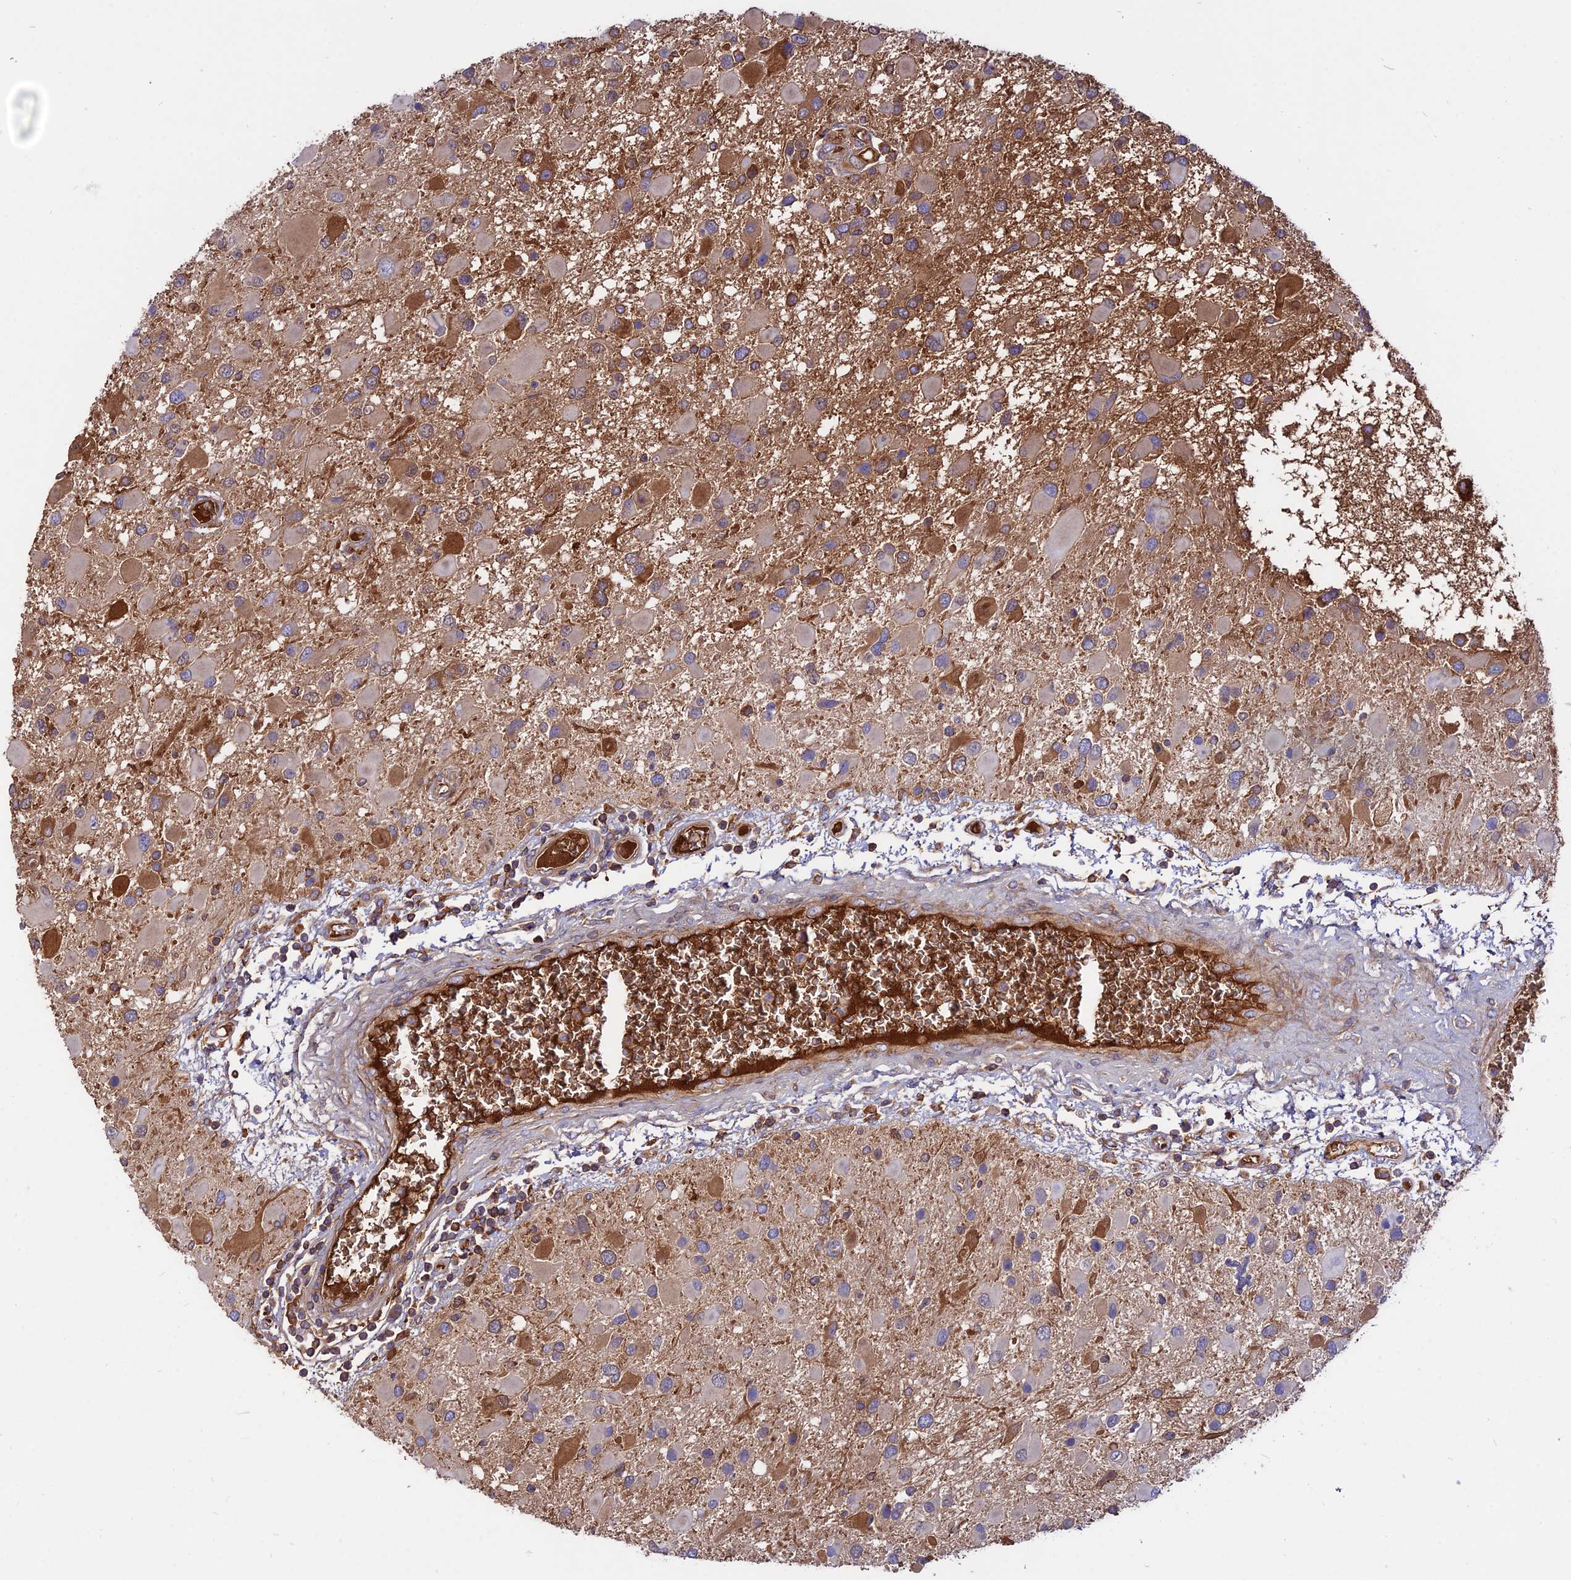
{"staining": {"intensity": "moderate", "quantity": "<25%", "location": "cytoplasmic/membranous"}, "tissue": "glioma", "cell_type": "Tumor cells", "image_type": "cancer", "snomed": [{"axis": "morphology", "description": "Glioma, malignant, High grade"}, {"axis": "topography", "description": "Brain"}], "caption": "There is low levels of moderate cytoplasmic/membranous expression in tumor cells of glioma, as demonstrated by immunohistochemical staining (brown color).", "gene": "PYM1", "patient": {"sex": "male", "age": 53}}